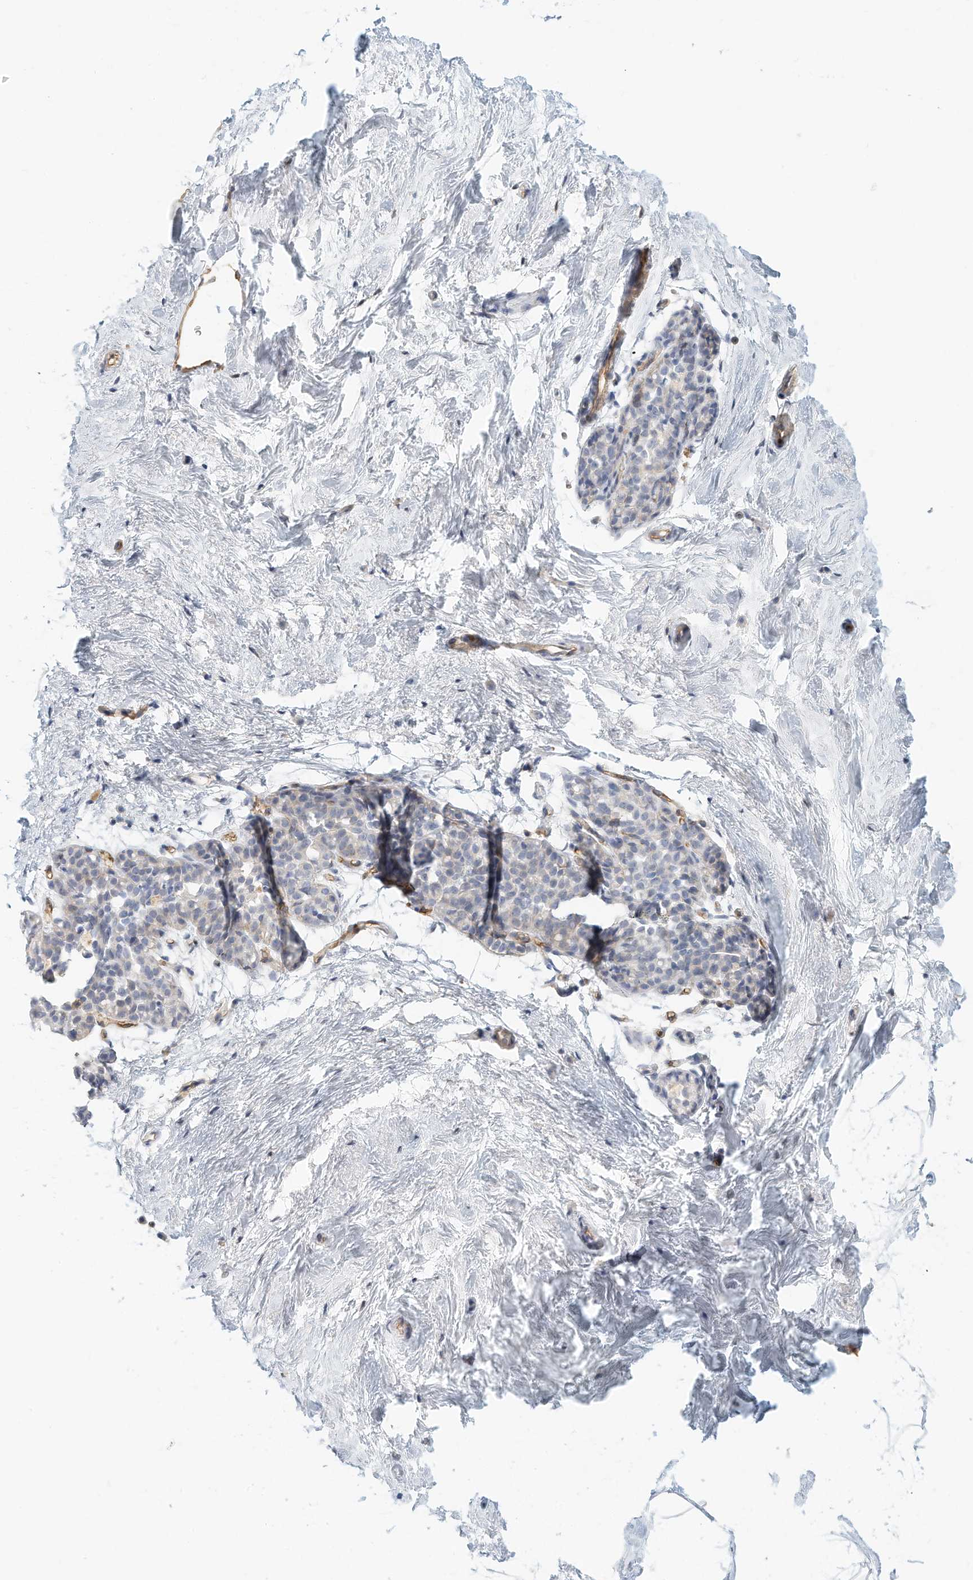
{"staining": {"intensity": "negative", "quantity": "none", "location": "none"}, "tissue": "breast", "cell_type": "Adipocytes", "image_type": "normal", "snomed": [{"axis": "morphology", "description": "Normal tissue, NOS"}, {"axis": "topography", "description": "Breast"}], "caption": "Benign breast was stained to show a protein in brown. There is no significant positivity in adipocytes.", "gene": "ARHGAP28", "patient": {"sex": "female", "age": 62}}